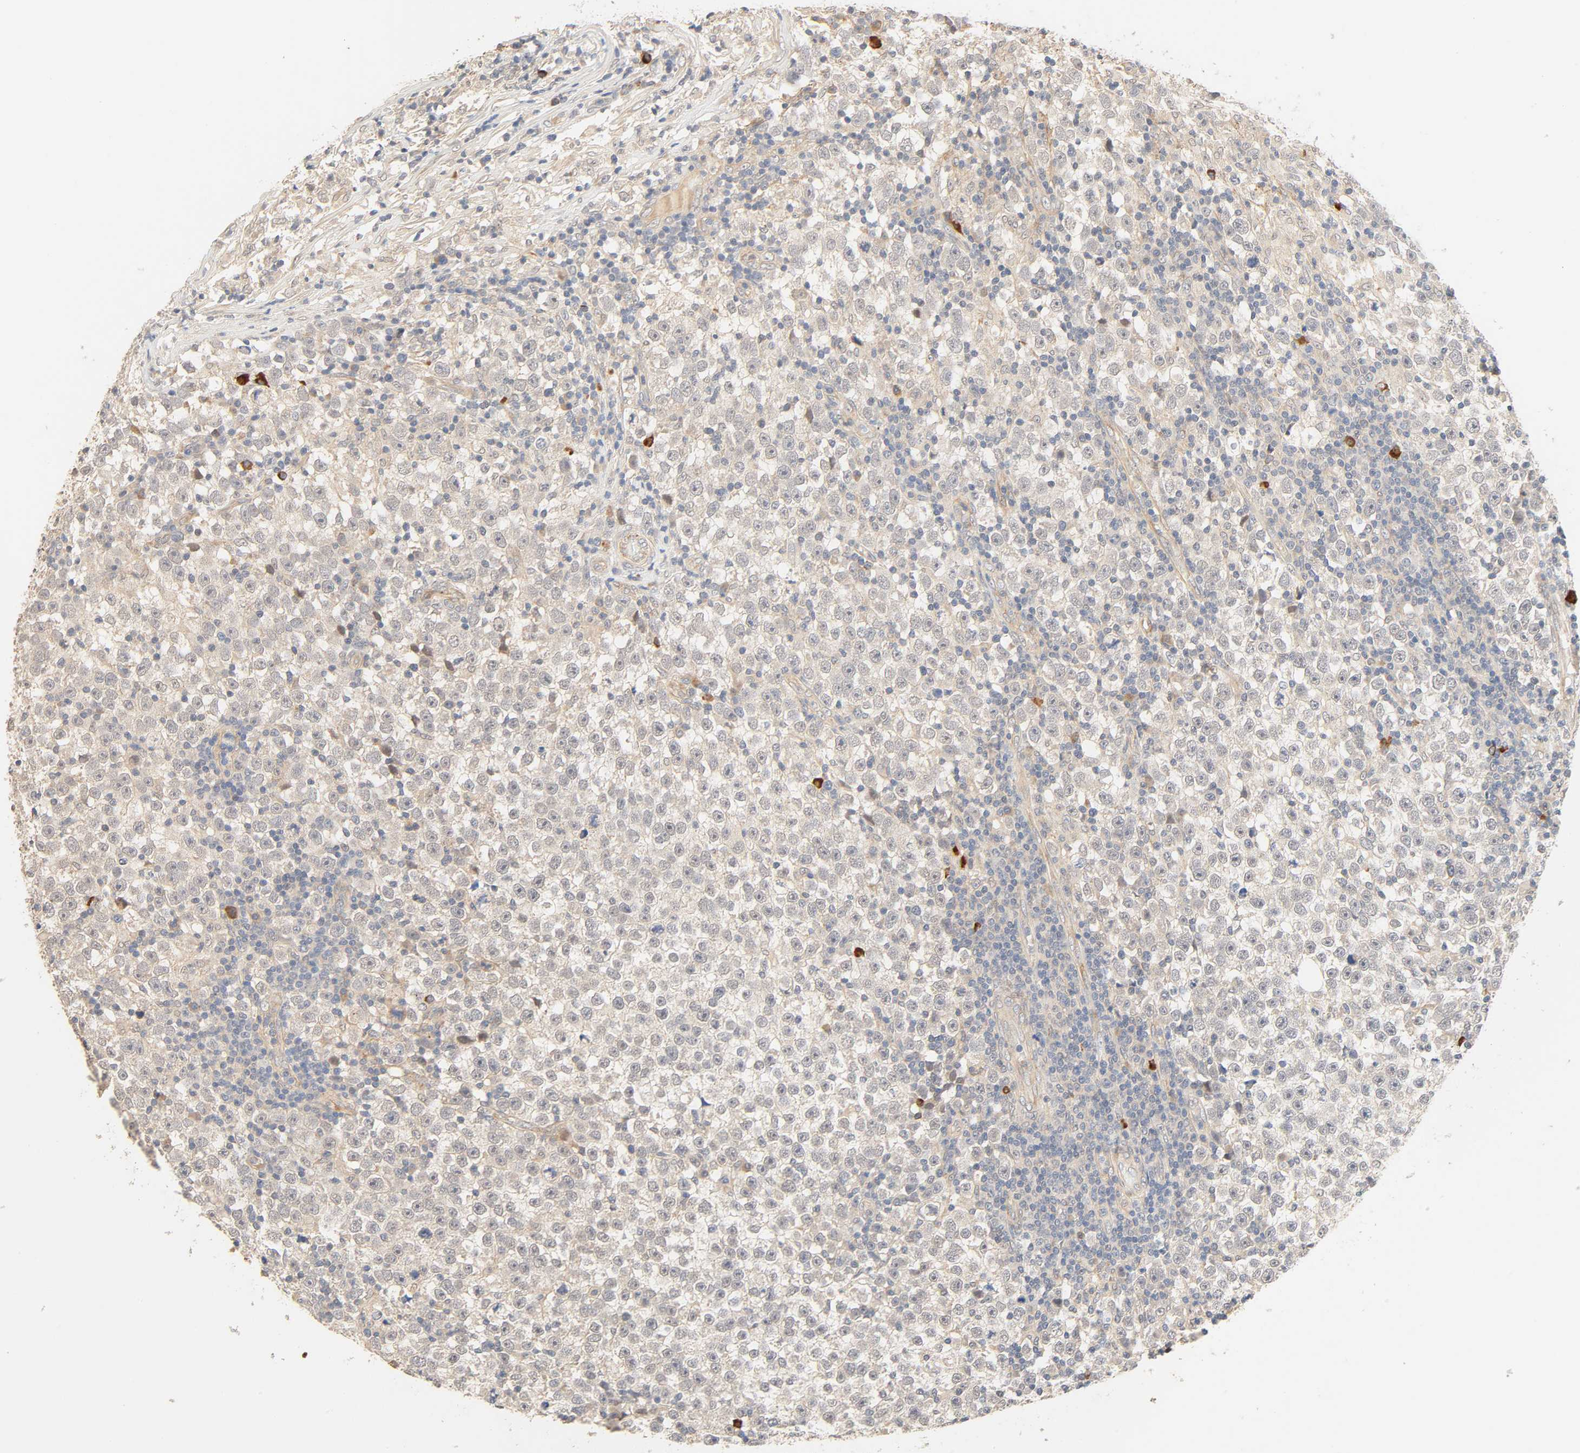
{"staining": {"intensity": "weak", "quantity": "<25%", "location": "cytoplasmic/membranous"}, "tissue": "testis cancer", "cell_type": "Tumor cells", "image_type": "cancer", "snomed": [{"axis": "morphology", "description": "Seminoma, NOS"}, {"axis": "topography", "description": "Testis"}], "caption": "DAB (3,3'-diaminobenzidine) immunohistochemical staining of human testis cancer displays no significant staining in tumor cells.", "gene": "CACNA1G", "patient": {"sex": "male", "age": 43}}